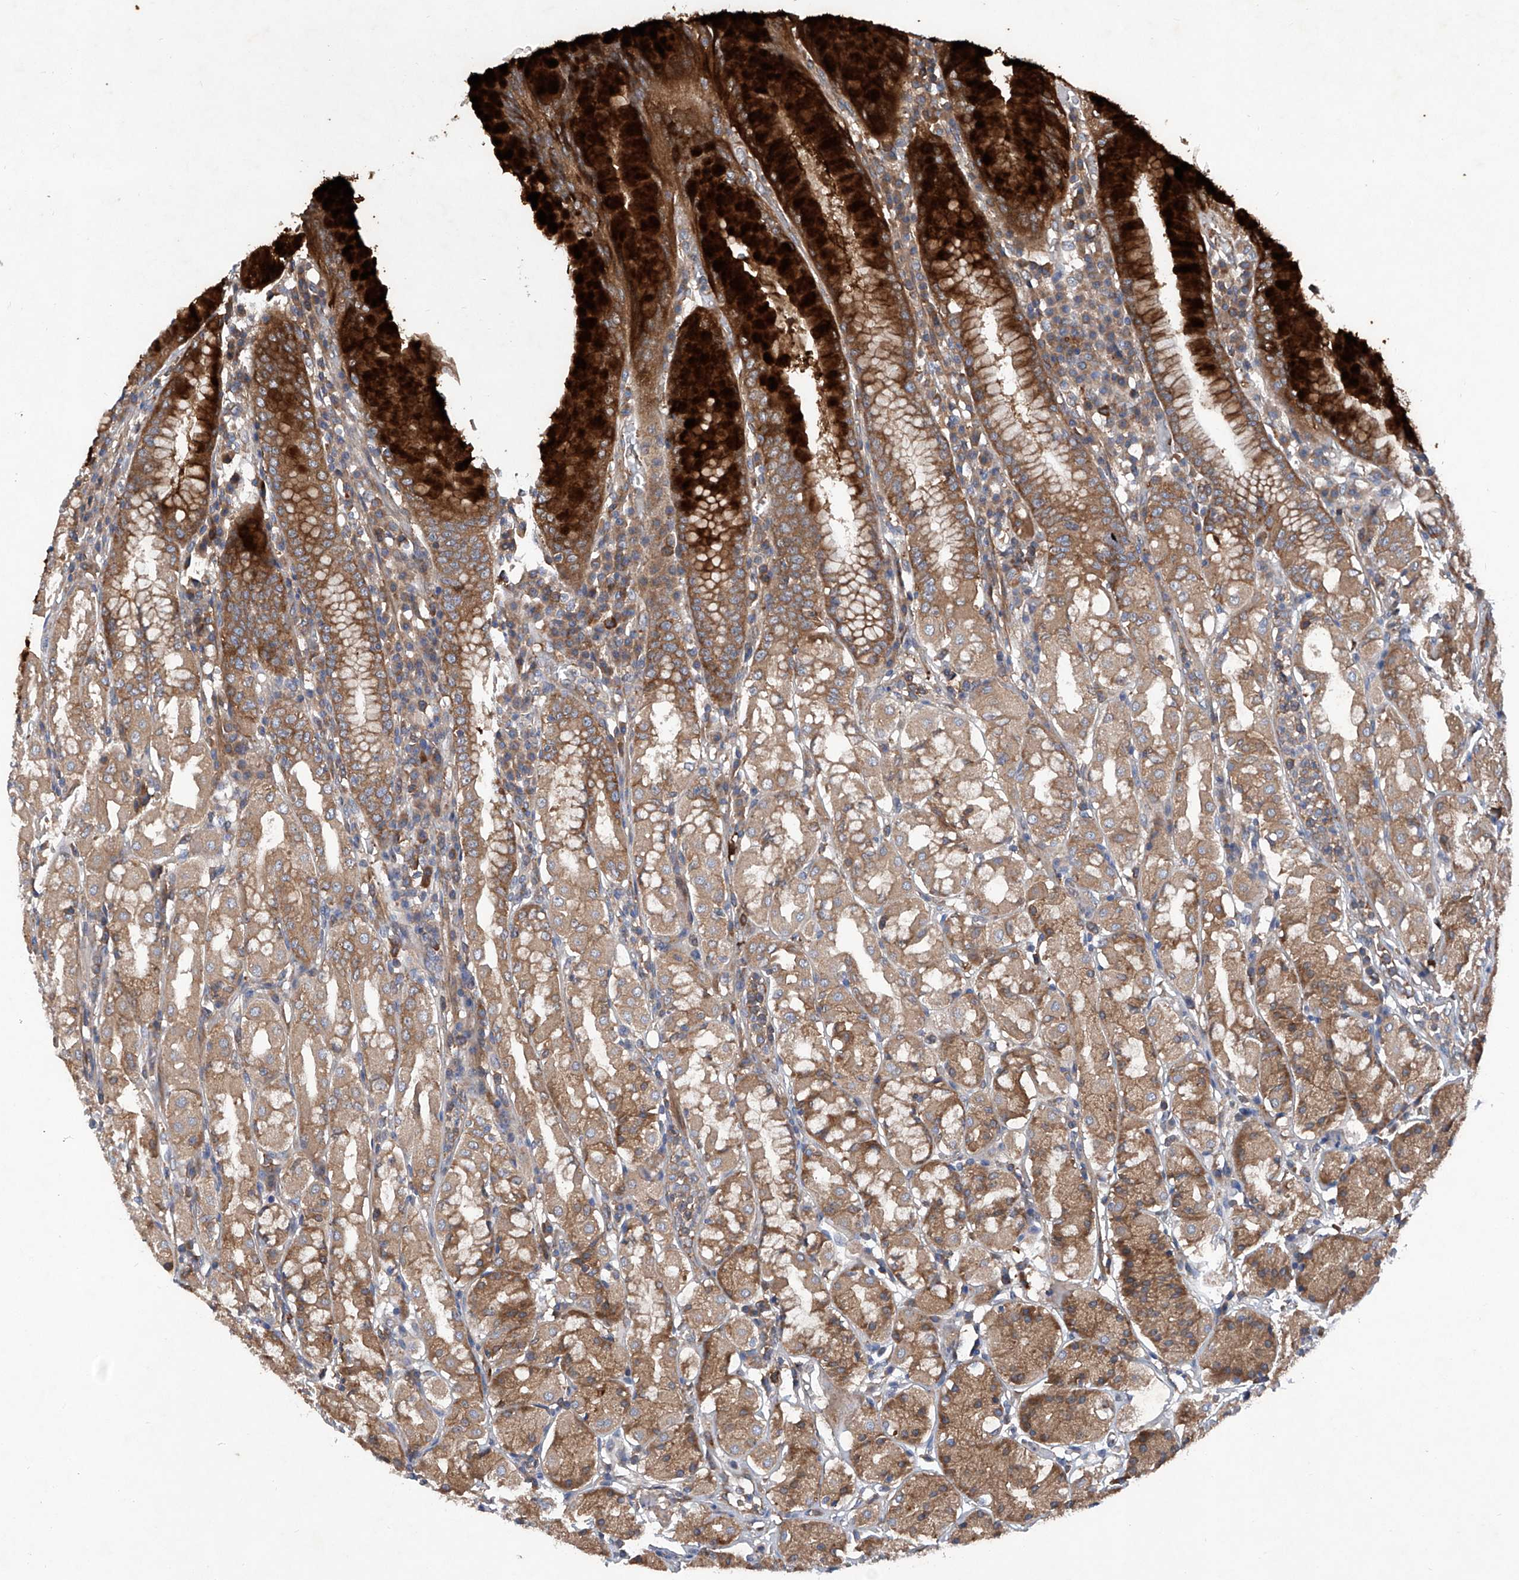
{"staining": {"intensity": "strong", "quantity": ">75%", "location": "cytoplasmic/membranous"}, "tissue": "stomach", "cell_type": "Glandular cells", "image_type": "normal", "snomed": [{"axis": "morphology", "description": "Normal tissue, NOS"}, {"axis": "topography", "description": "Stomach"}, {"axis": "topography", "description": "Stomach, lower"}], "caption": "Immunohistochemistry (IHC) (DAB) staining of unremarkable stomach demonstrates strong cytoplasmic/membranous protein positivity in about >75% of glandular cells.", "gene": "ASCC3", "patient": {"sex": "female", "age": 56}}